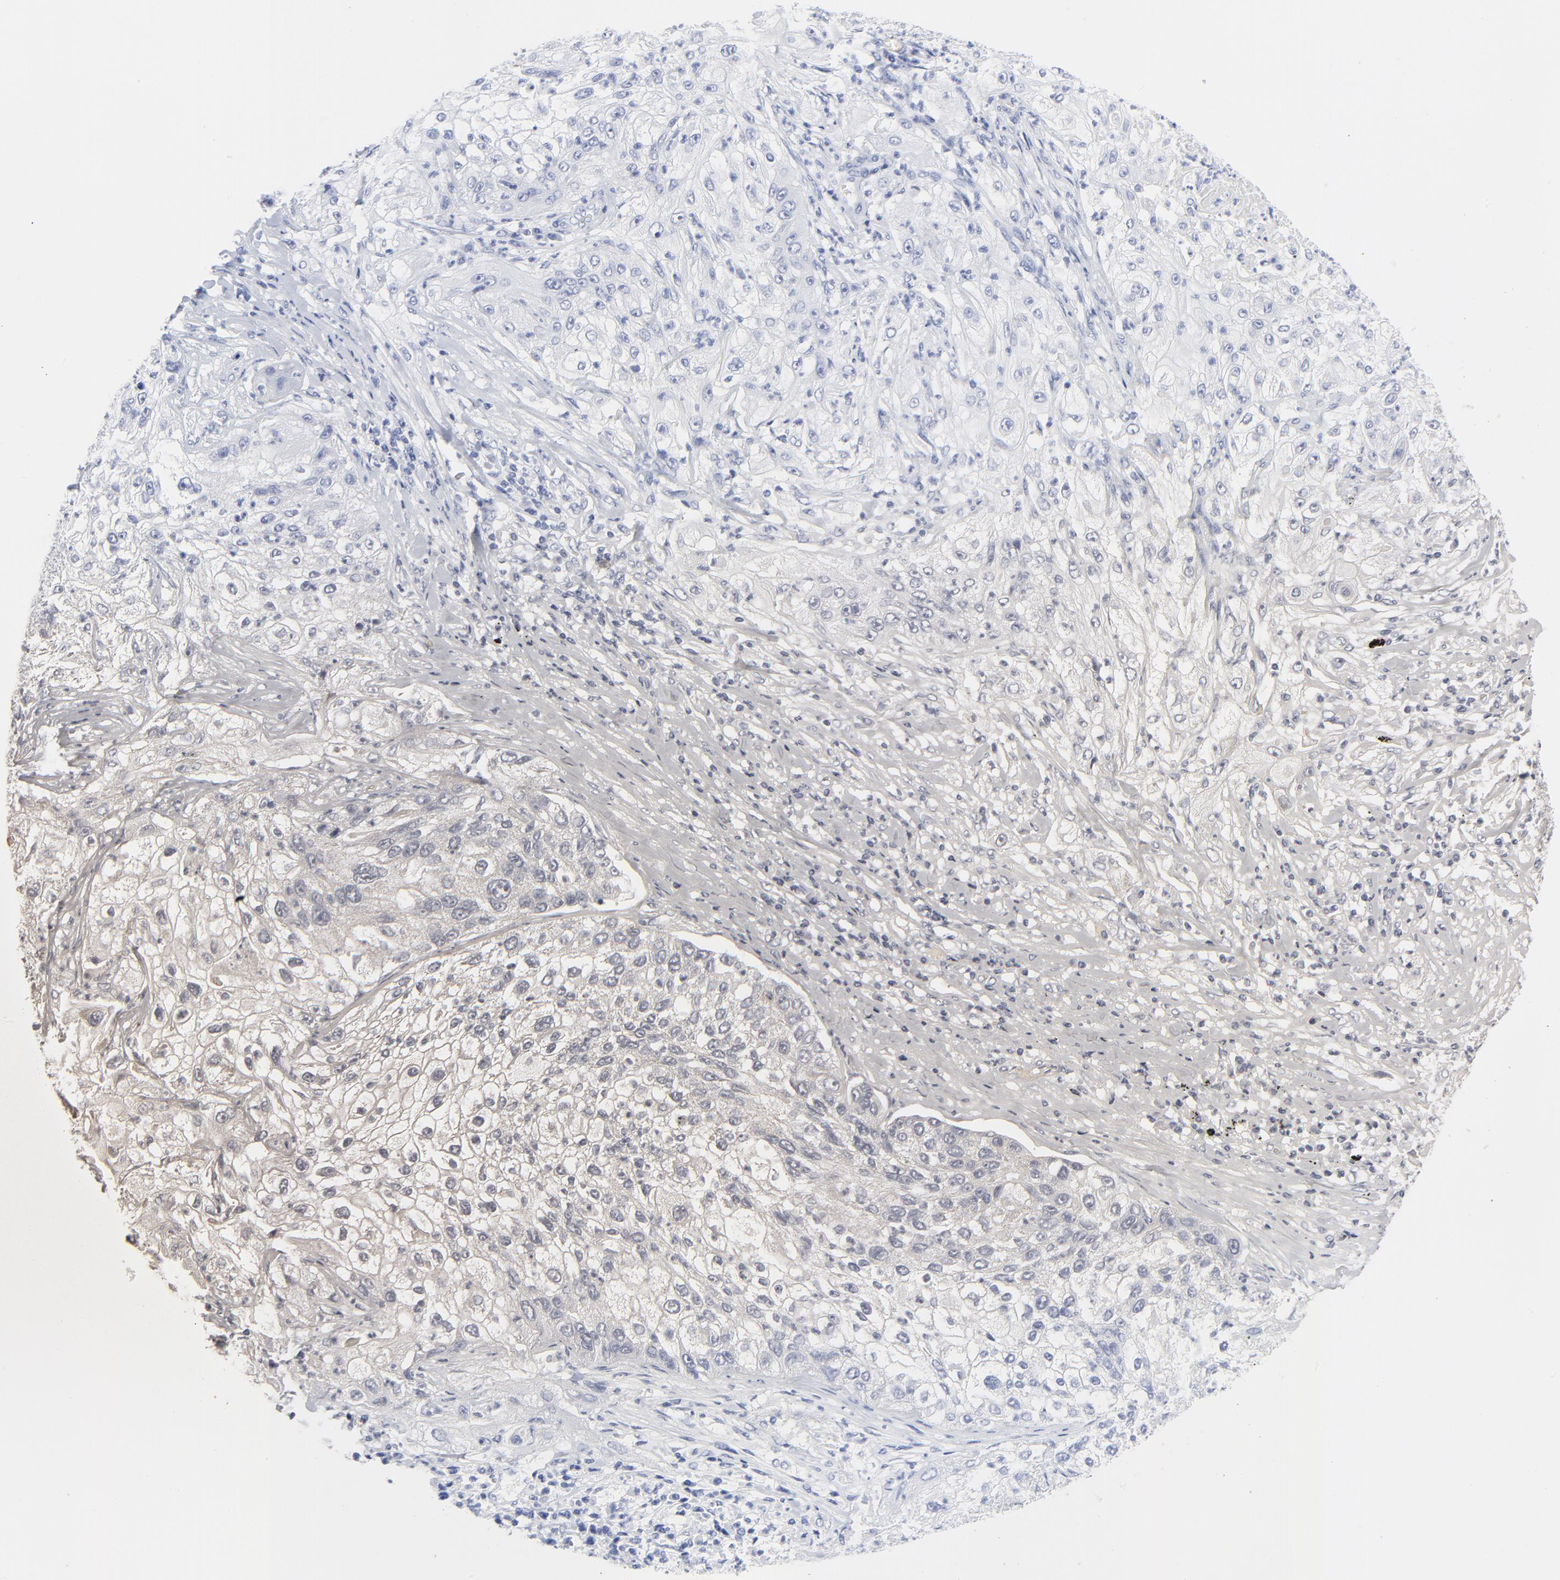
{"staining": {"intensity": "negative", "quantity": "none", "location": "none"}, "tissue": "lung cancer", "cell_type": "Tumor cells", "image_type": "cancer", "snomed": [{"axis": "morphology", "description": "Inflammation, NOS"}, {"axis": "morphology", "description": "Squamous cell carcinoma, NOS"}, {"axis": "topography", "description": "Lymph node"}, {"axis": "topography", "description": "Soft tissue"}, {"axis": "topography", "description": "Lung"}], "caption": "An immunohistochemistry (IHC) histopathology image of lung cancer (squamous cell carcinoma) is shown. There is no staining in tumor cells of lung cancer (squamous cell carcinoma).", "gene": "STAT2", "patient": {"sex": "male", "age": 66}}